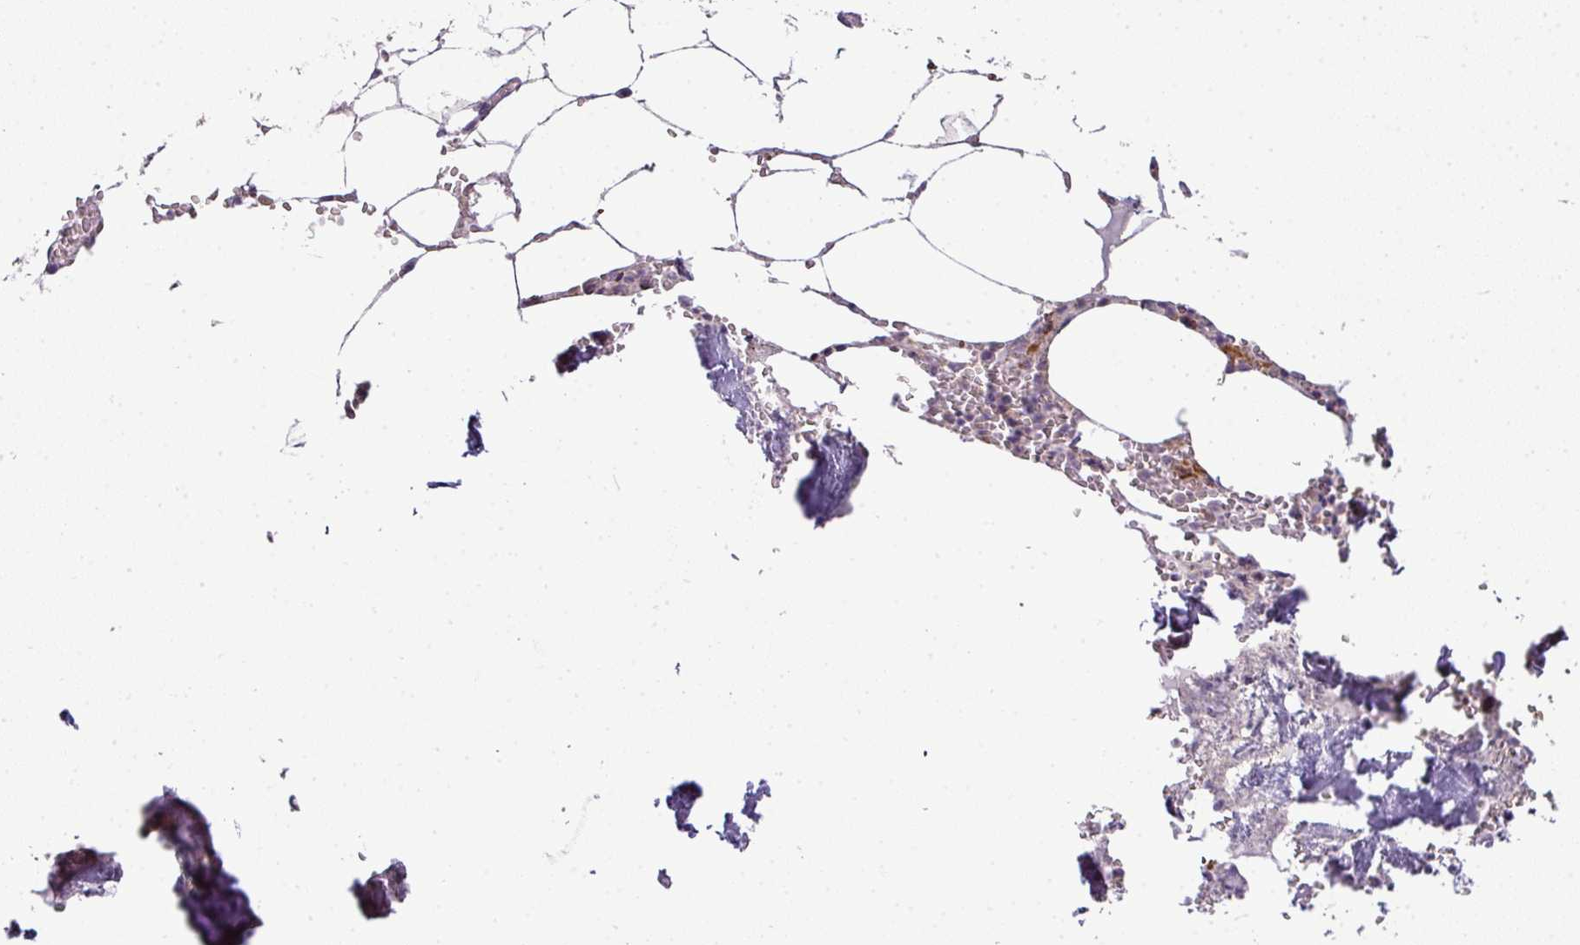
{"staining": {"intensity": "moderate", "quantity": "<25%", "location": "cytoplasmic/membranous"}, "tissue": "bone marrow", "cell_type": "Hematopoietic cells", "image_type": "normal", "snomed": [{"axis": "morphology", "description": "Normal tissue, NOS"}, {"axis": "topography", "description": "Bone marrow"}], "caption": "Hematopoietic cells show moderate cytoplasmic/membranous positivity in approximately <25% of cells in benign bone marrow. (brown staining indicates protein expression, while blue staining denotes nuclei).", "gene": "LY9", "patient": {"sex": "male", "age": 54}}